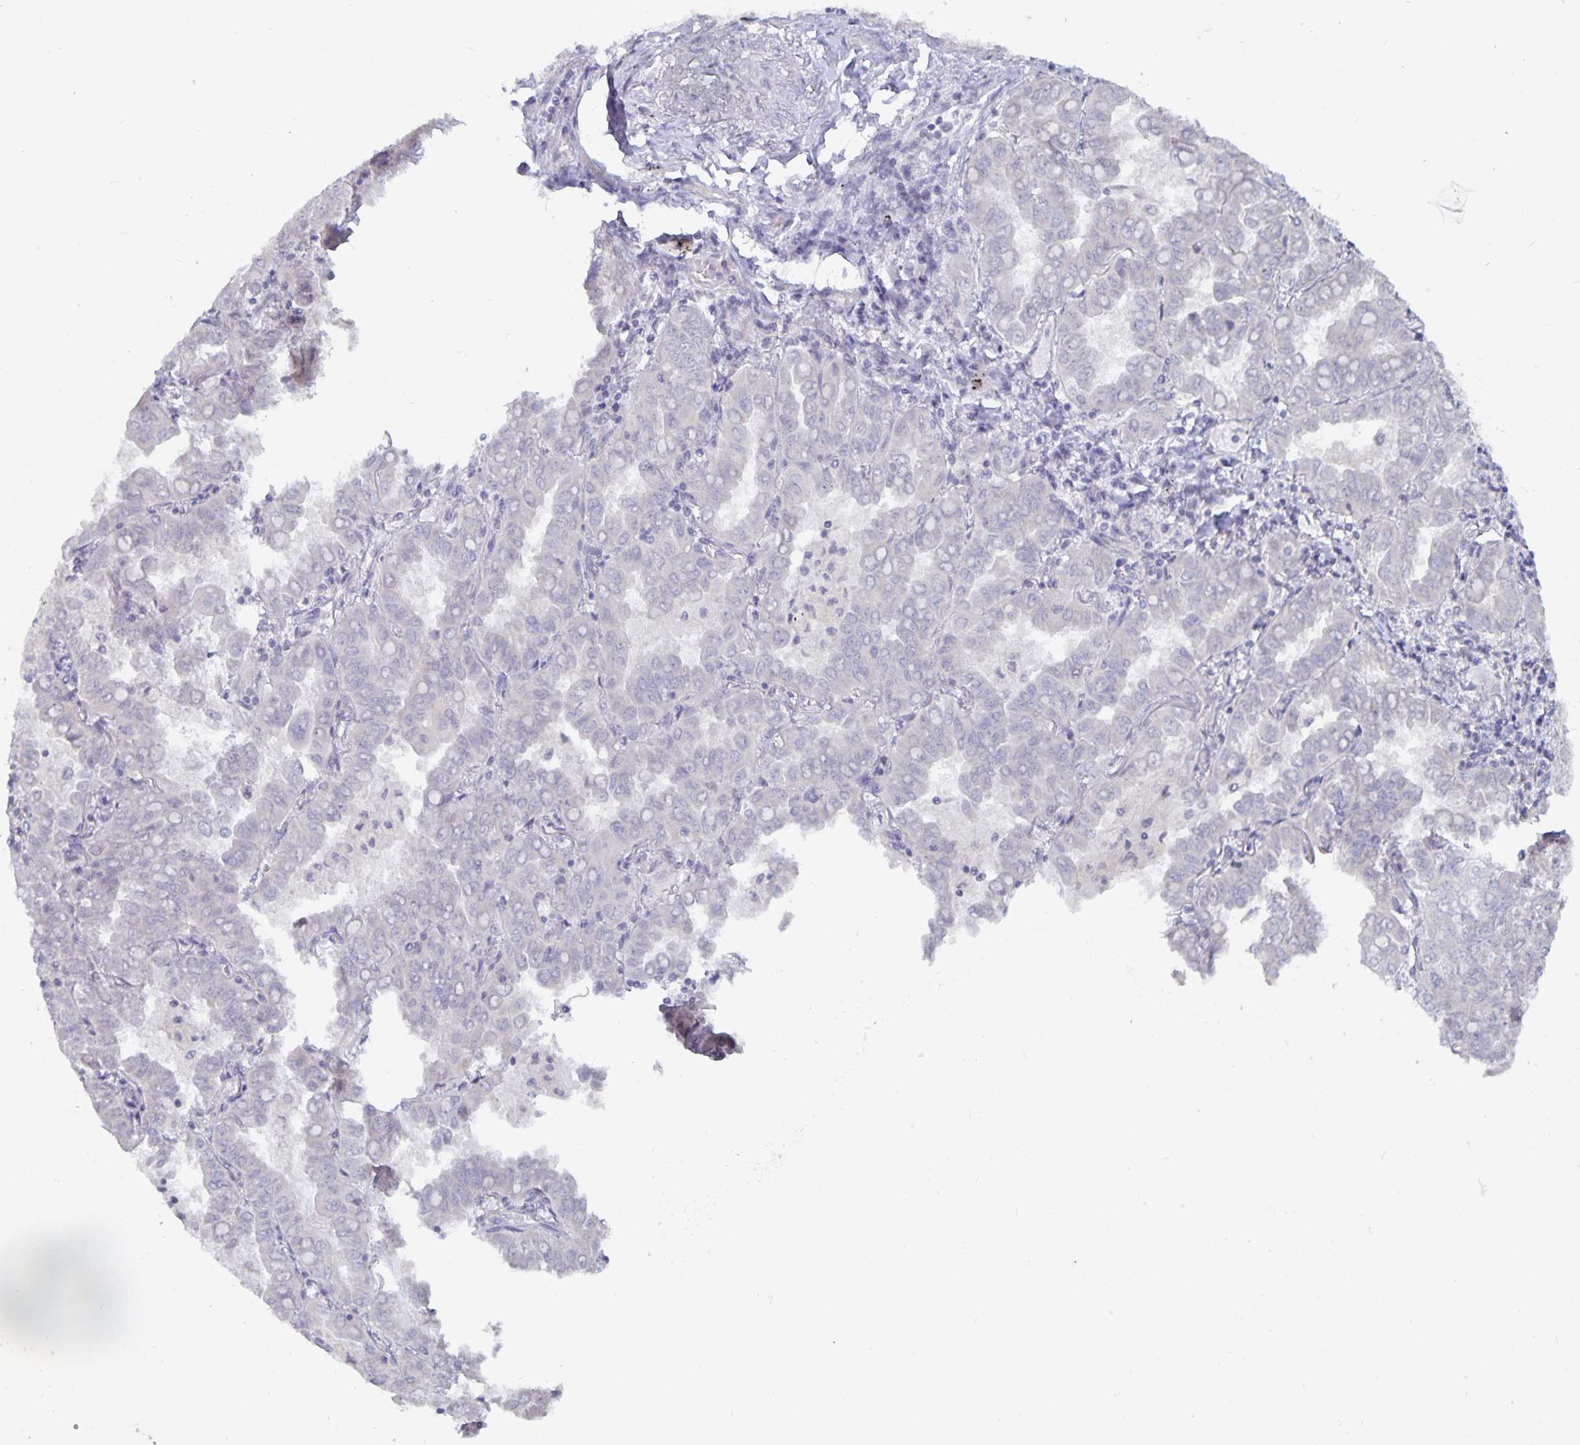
{"staining": {"intensity": "negative", "quantity": "none", "location": "none"}, "tissue": "lung cancer", "cell_type": "Tumor cells", "image_type": "cancer", "snomed": [{"axis": "morphology", "description": "Adenocarcinoma, NOS"}, {"axis": "topography", "description": "Lung"}], "caption": "Immunohistochemical staining of lung adenocarcinoma displays no significant staining in tumor cells.", "gene": "PLCB3", "patient": {"sex": "male", "age": 64}}